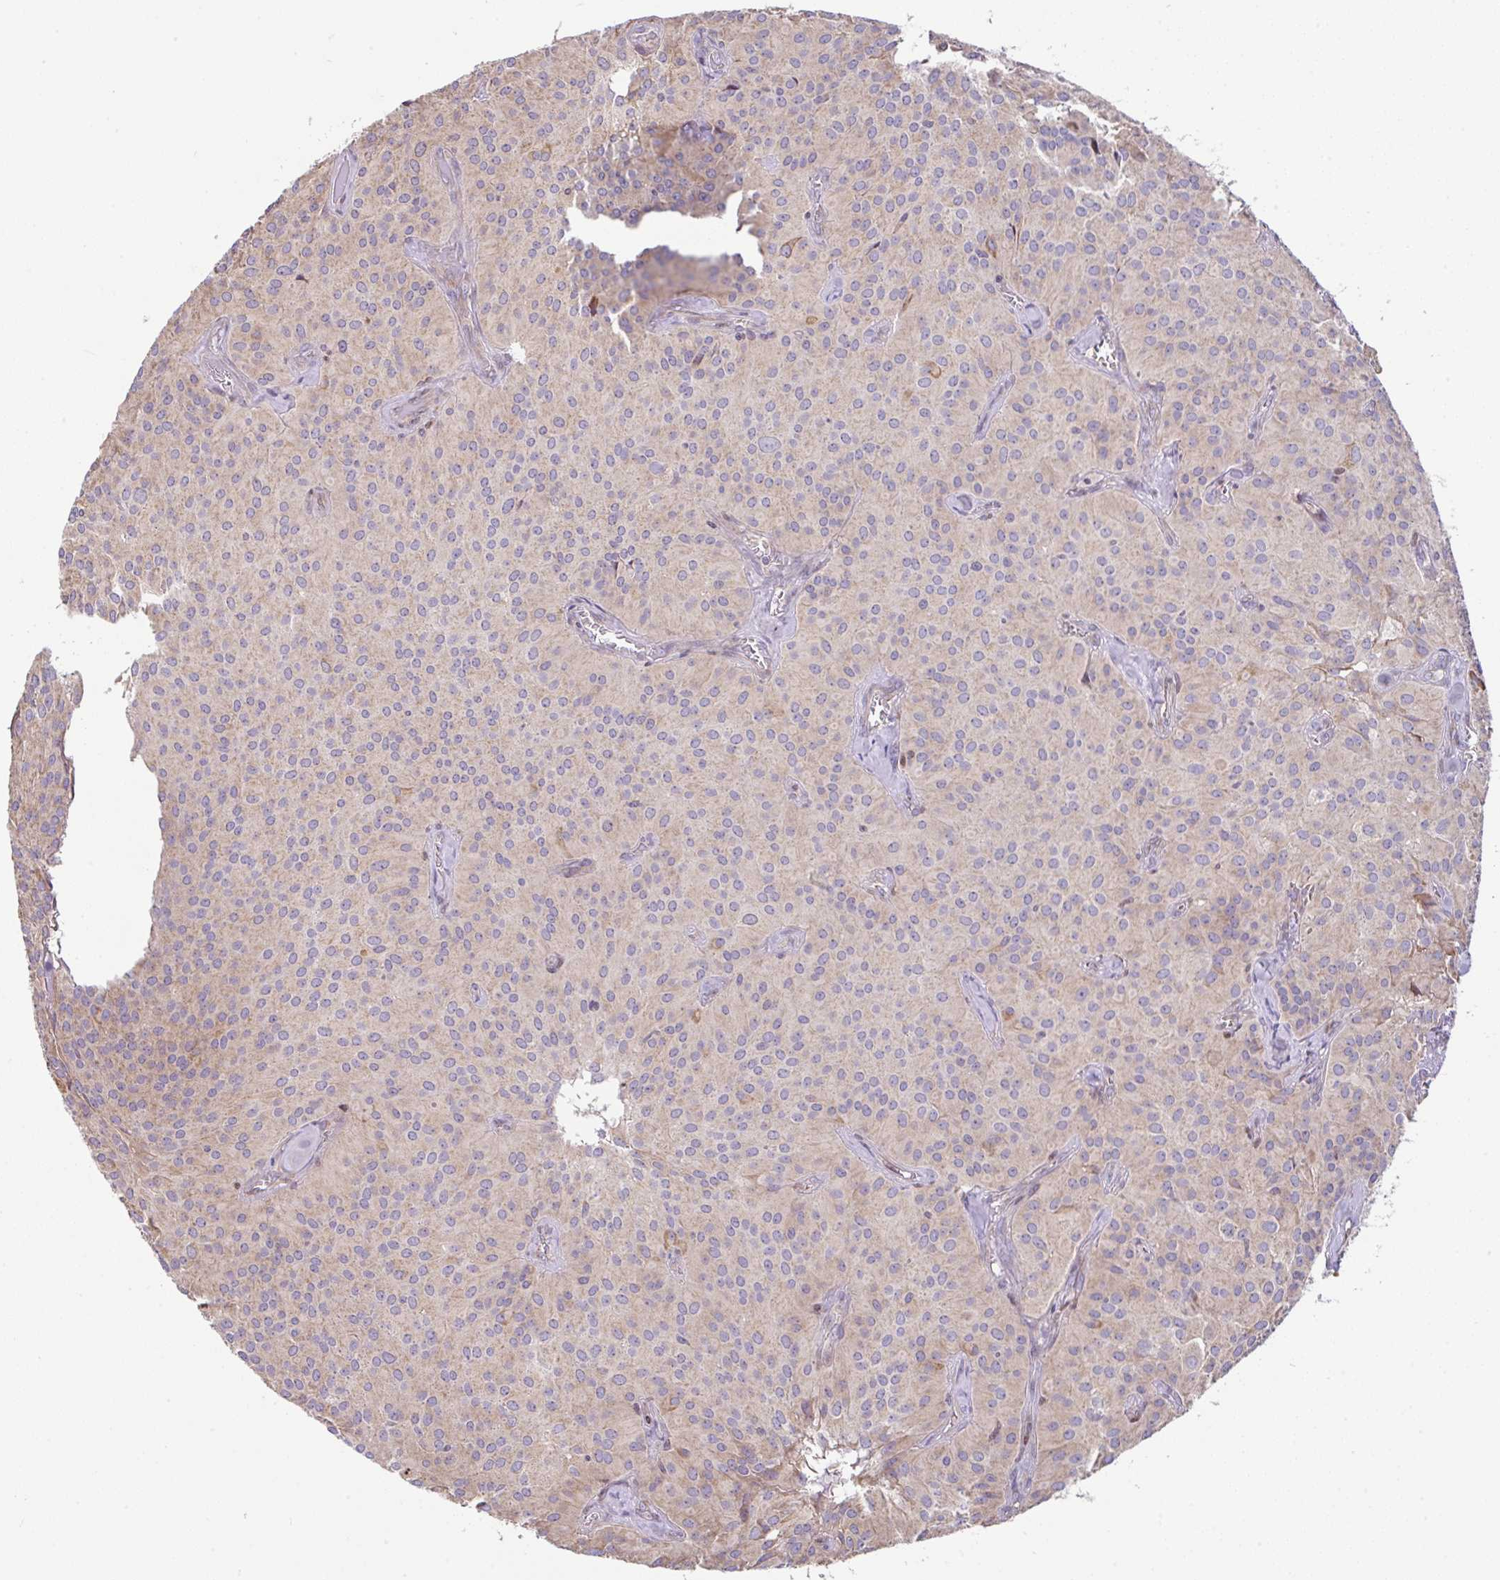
{"staining": {"intensity": "moderate", "quantity": "25%-75%", "location": "cytoplasmic/membranous"}, "tissue": "glioma", "cell_type": "Tumor cells", "image_type": "cancer", "snomed": [{"axis": "morphology", "description": "Glioma, malignant, Low grade"}, {"axis": "topography", "description": "Brain"}], "caption": "Approximately 25%-75% of tumor cells in low-grade glioma (malignant) display moderate cytoplasmic/membranous protein expression as visualized by brown immunohistochemical staining.", "gene": "FIGNL1", "patient": {"sex": "male", "age": 42}}